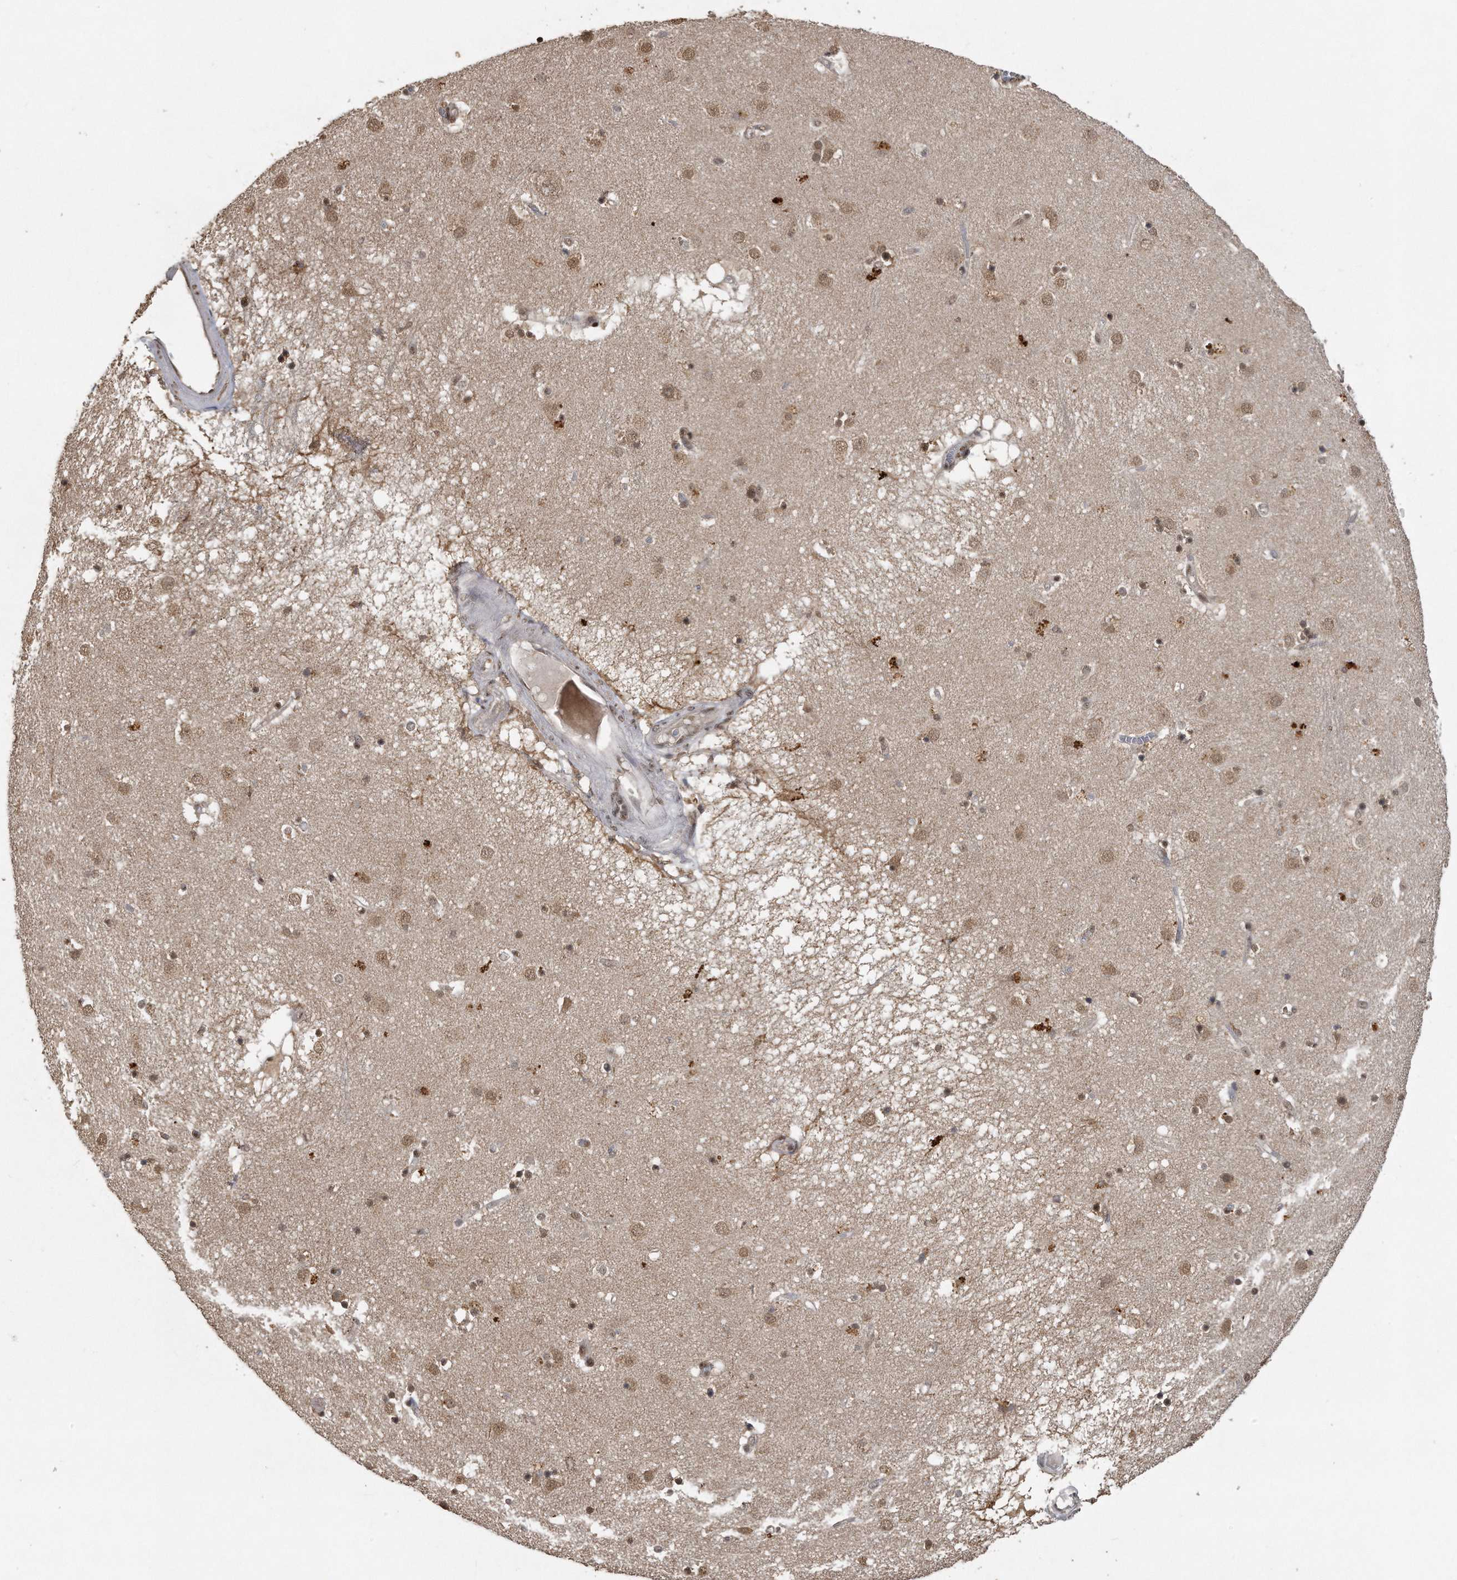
{"staining": {"intensity": "weak", "quantity": "25%-75%", "location": "nuclear"}, "tissue": "caudate", "cell_type": "Glial cells", "image_type": "normal", "snomed": [{"axis": "morphology", "description": "Normal tissue, NOS"}, {"axis": "topography", "description": "Lateral ventricle wall"}], "caption": "Protein analysis of normal caudate shows weak nuclear positivity in approximately 25%-75% of glial cells. Immunohistochemistry stains the protein in brown and the nuclei are stained blue.", "gene": "CRYZL1", "patient": {"sex": "male", "age": 70}}